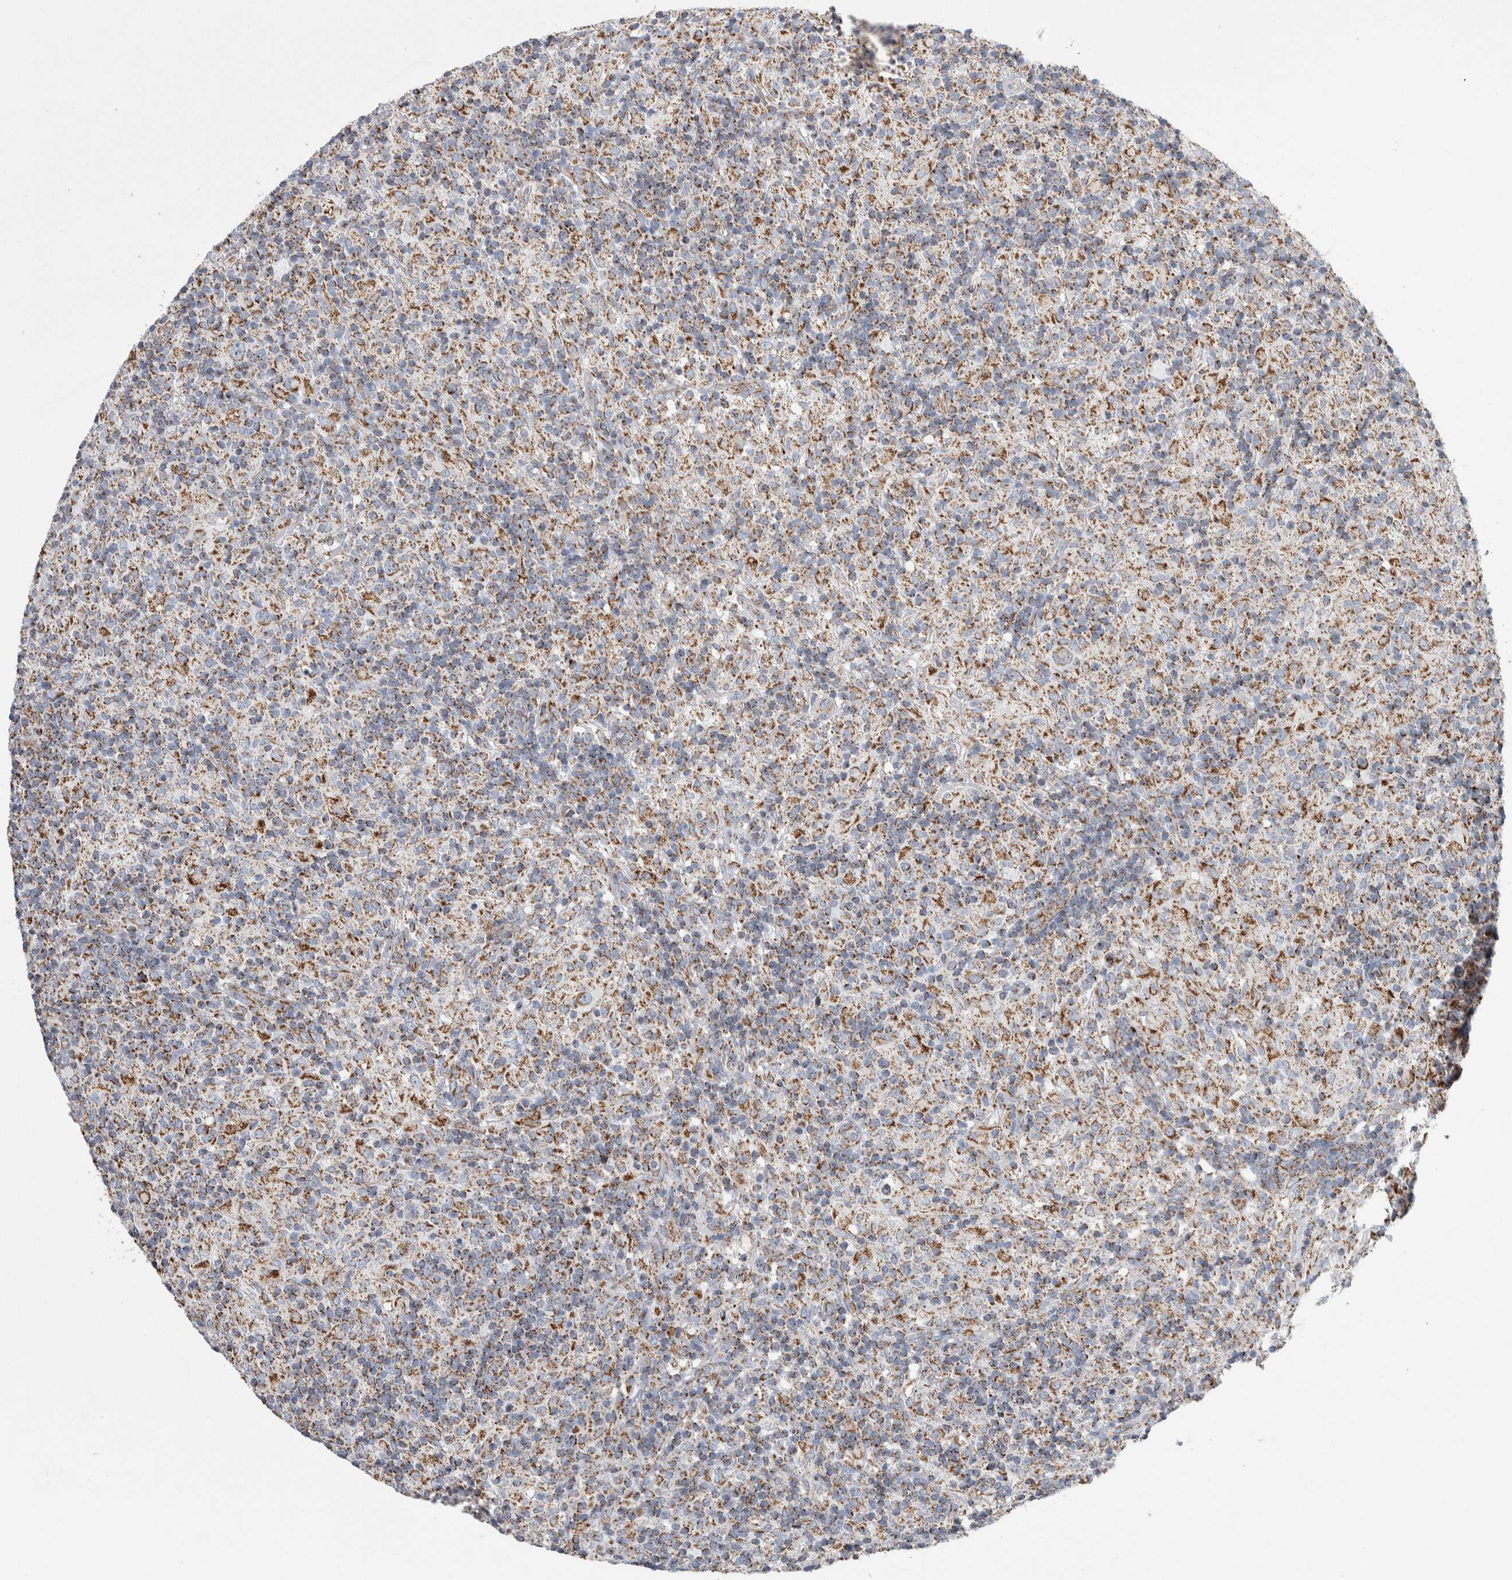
{"staining": {"intensity": "moderate", "quantity": ">75%", "location": "cytoplasmic/membranous"}, "tissue": "lymphoma", "cell_type": "Tumor cells", "image_type": "cancer", "snomed": [{"axis": "morphology", "description": "Hodgkin's disease, NOS"}, {"axis": "topography", "description": "Lymph node"}], "caption": "An immunohistochemistry micrograph of neoplastic tissue is shown. Protein staining in brown labels moderate cytoplasmic/membranous positivity in Hodgkin's disease within tumor cells. Nuclei are stained in blue.", "gene": "ETFA", "patient": {"sex": "male", "age": 70}}